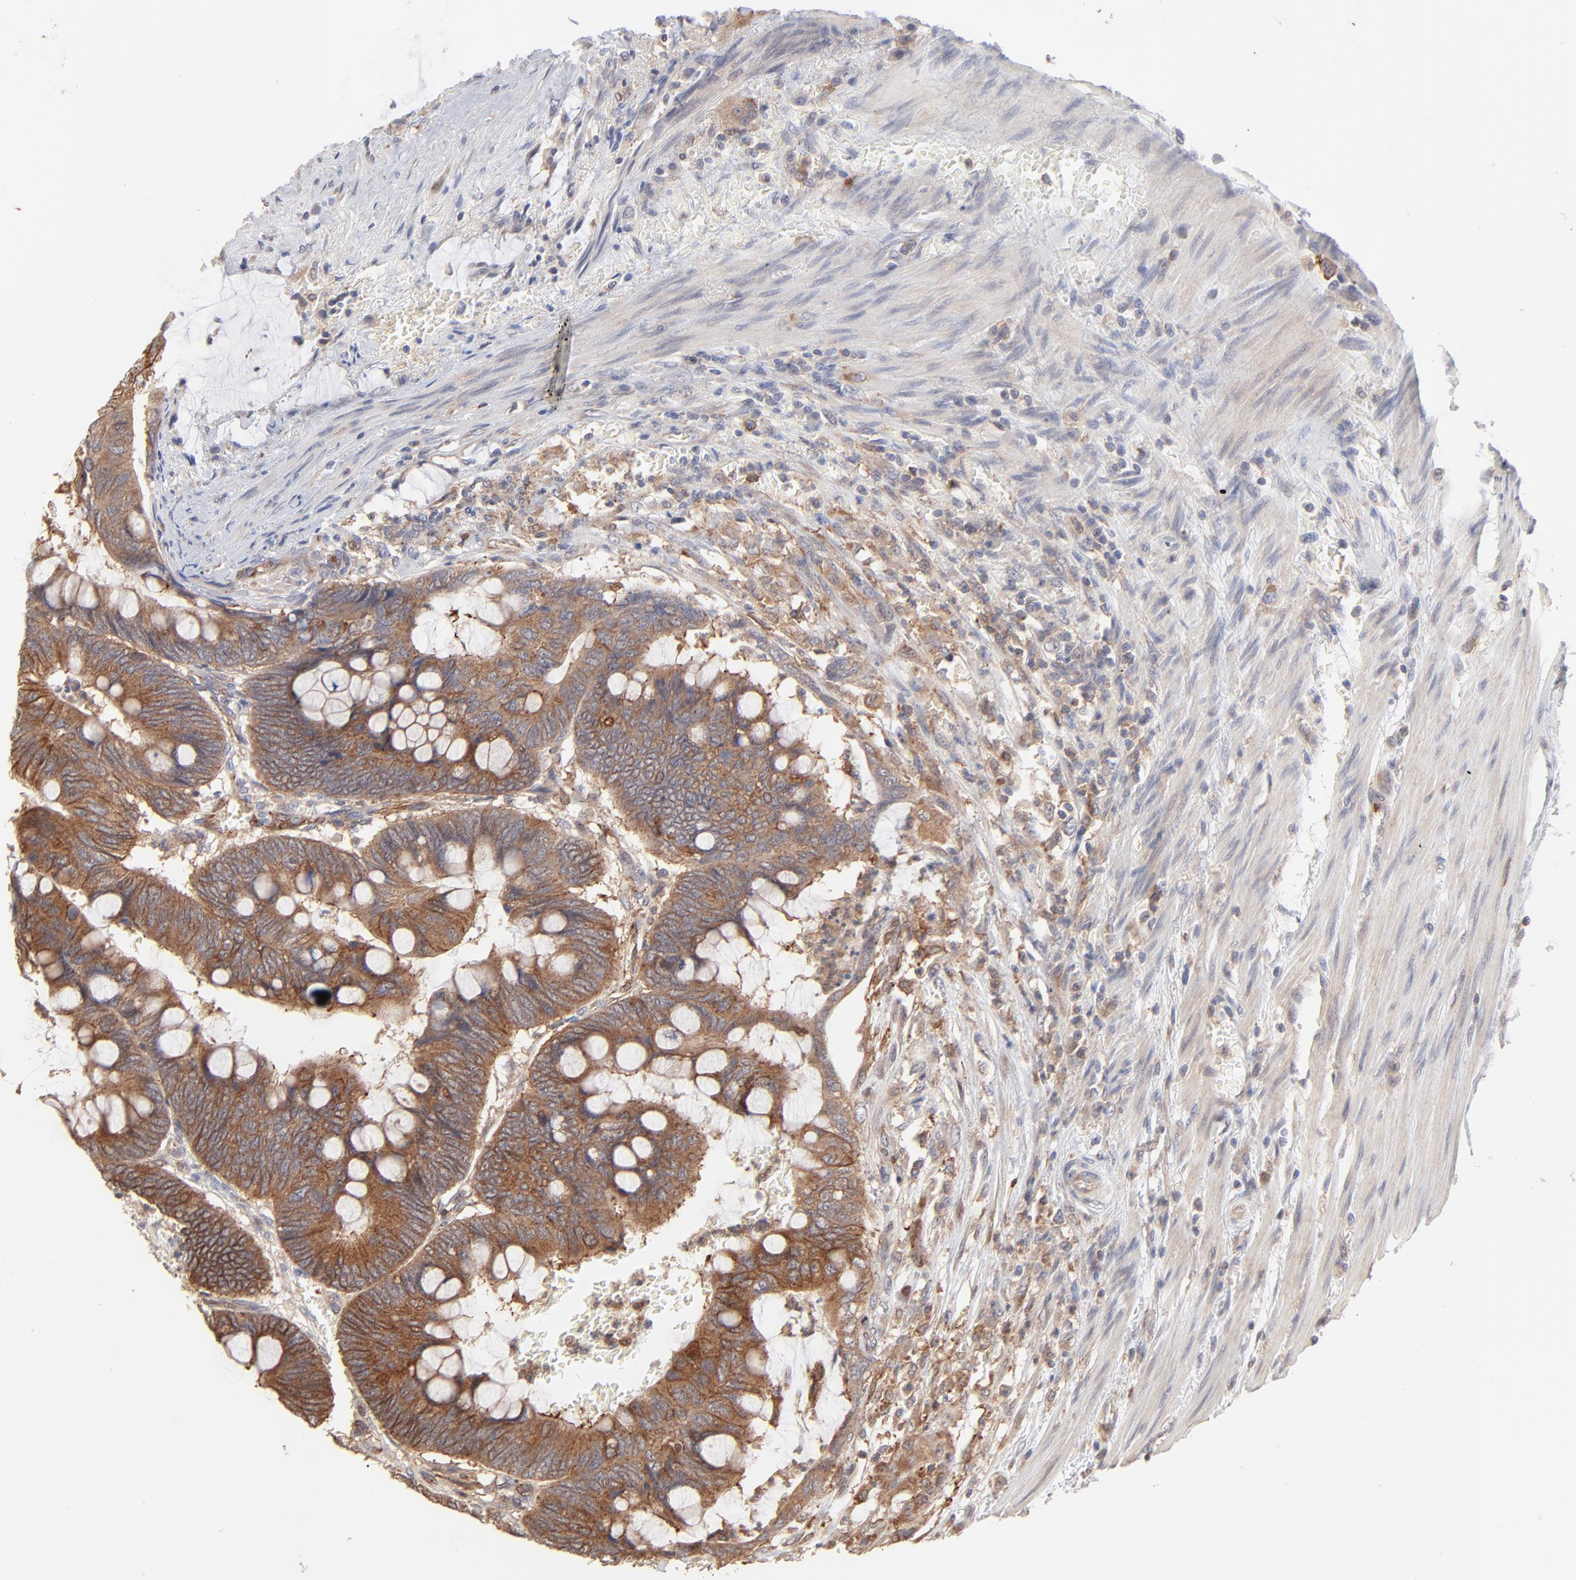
{"staining": {"intensity": "moderate", "quantity": ">75%", "location": "cytoplasmic/membranous"}, "tissue": "colorectal cancer", "cell_type": "Tumor cells", "image_type": "cancer", "snomed": [{"axis": "morphology", "description": "Normal tissue, NOS"}, {"axis": "morphology", "description": "Adenocarcinoma, NOS"}, {"axis": "topography", "description": "Rectum"}], "caption": "The image demonstrates immunohistochemical staining of colorectal adenocarcinoma. There is moderate cytoplasmic/membranous expression is seen in approximately >75% of tumor cells.", "gene": "IVNS1ABP", "patient": {"sex": "male", "age": 92}}